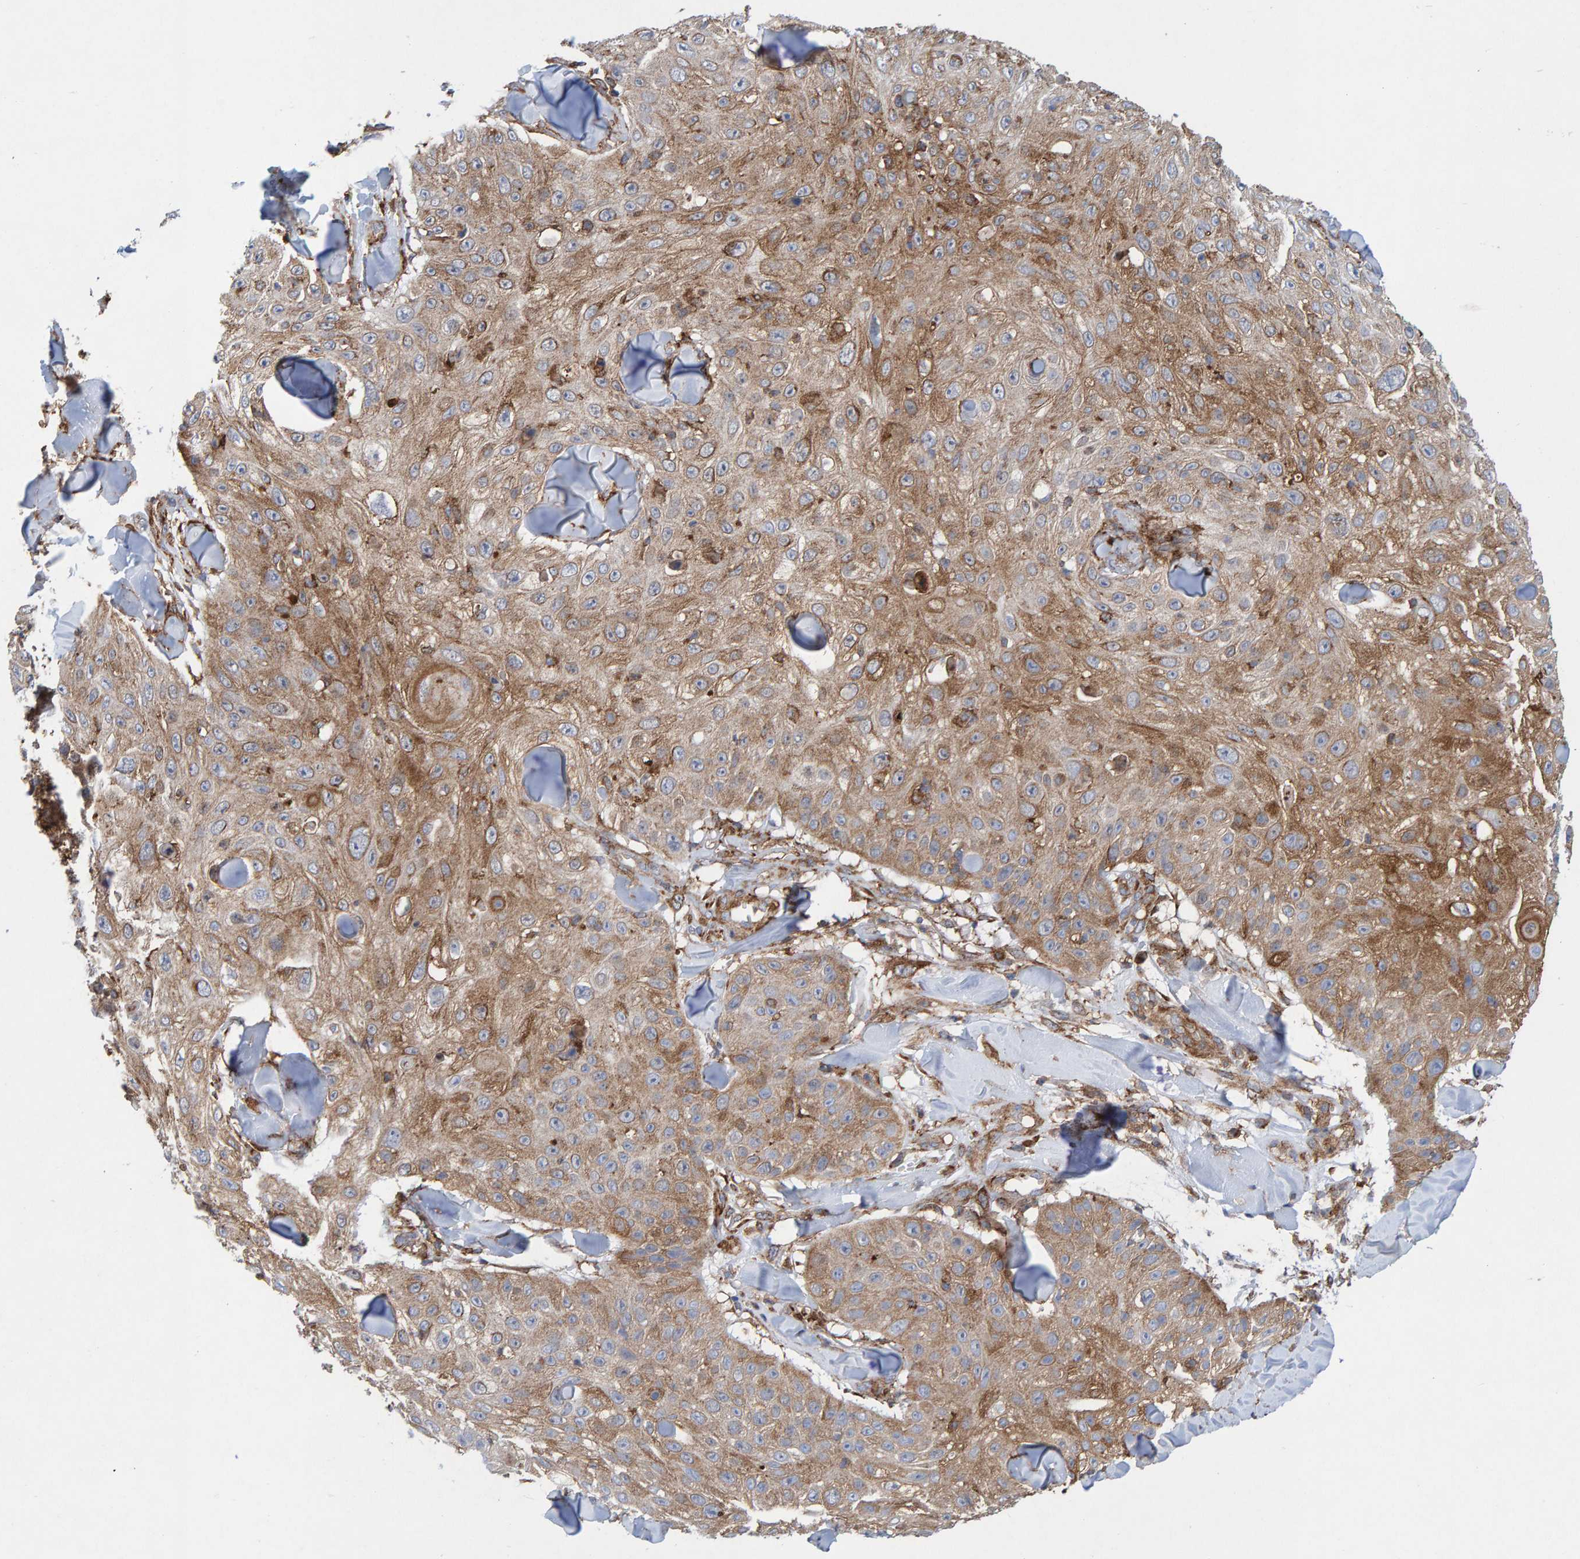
{"staining": {"intensity": "moderate", "quantity": "25%-75%", "location": "cytoplasmic/membranous"}, "tissue": "skin cancer", "cell_type": "Tumor cells", "image_type": "cancer", "snomed": [{"axis": "morphology", "description": "Squamous cell carcinoma, NOS"}, {"axis": "topography", "description": "Skin"}], "caption": "High-power microscopy captured an IHC histopathology image of skin cancer (squamous cell carcinoma), revealing moderate cytoplasmic/membranous positivity in approximately 25%-75% of tumor cells.", "gene": "MVP", "patient": {"sex": "male", "age": 86}}